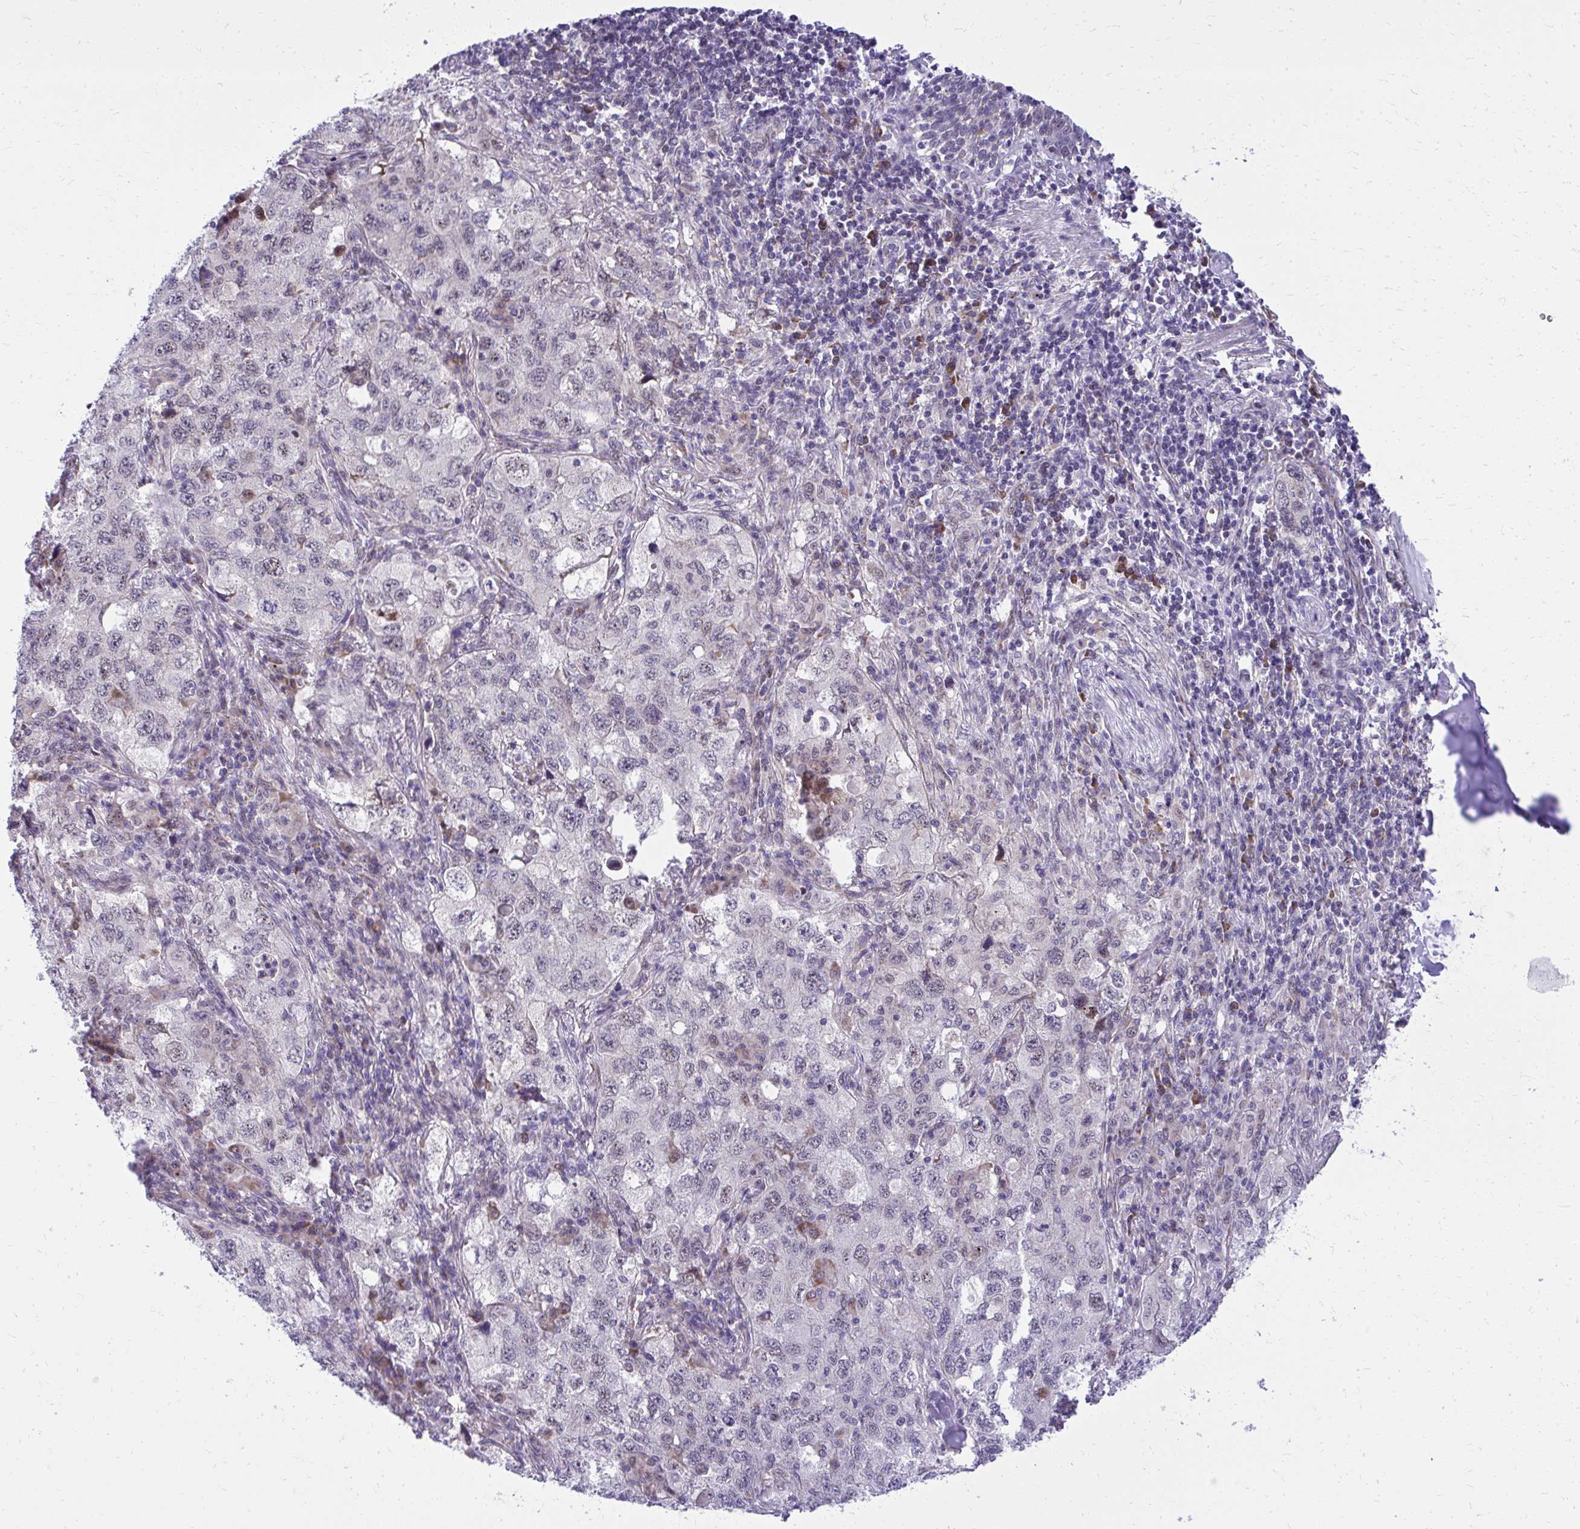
{"staining": {"intensity": "negative", "quantity": "none", "location": "none"}, "tissue": "lung cancer", "cell_type": "Tumor cells", "image_type": "cancer", "snomed": [{"axis": "morphology", "description": "Adenocarcinoma, NOS"}, {"axis": "topography", "description": "Lung"}], "caption": "This histopathology image is of adenocarcinoma (lung) stained with IHC to label a protein in brown with the nuclei are counter-stained blue. There is no positivity in tumor cells. (Immunohistochemistry, brightfield microscopy, high magnification).", "gene": "GPRIN3", "patient": {"sex": "female", "age": 57}}